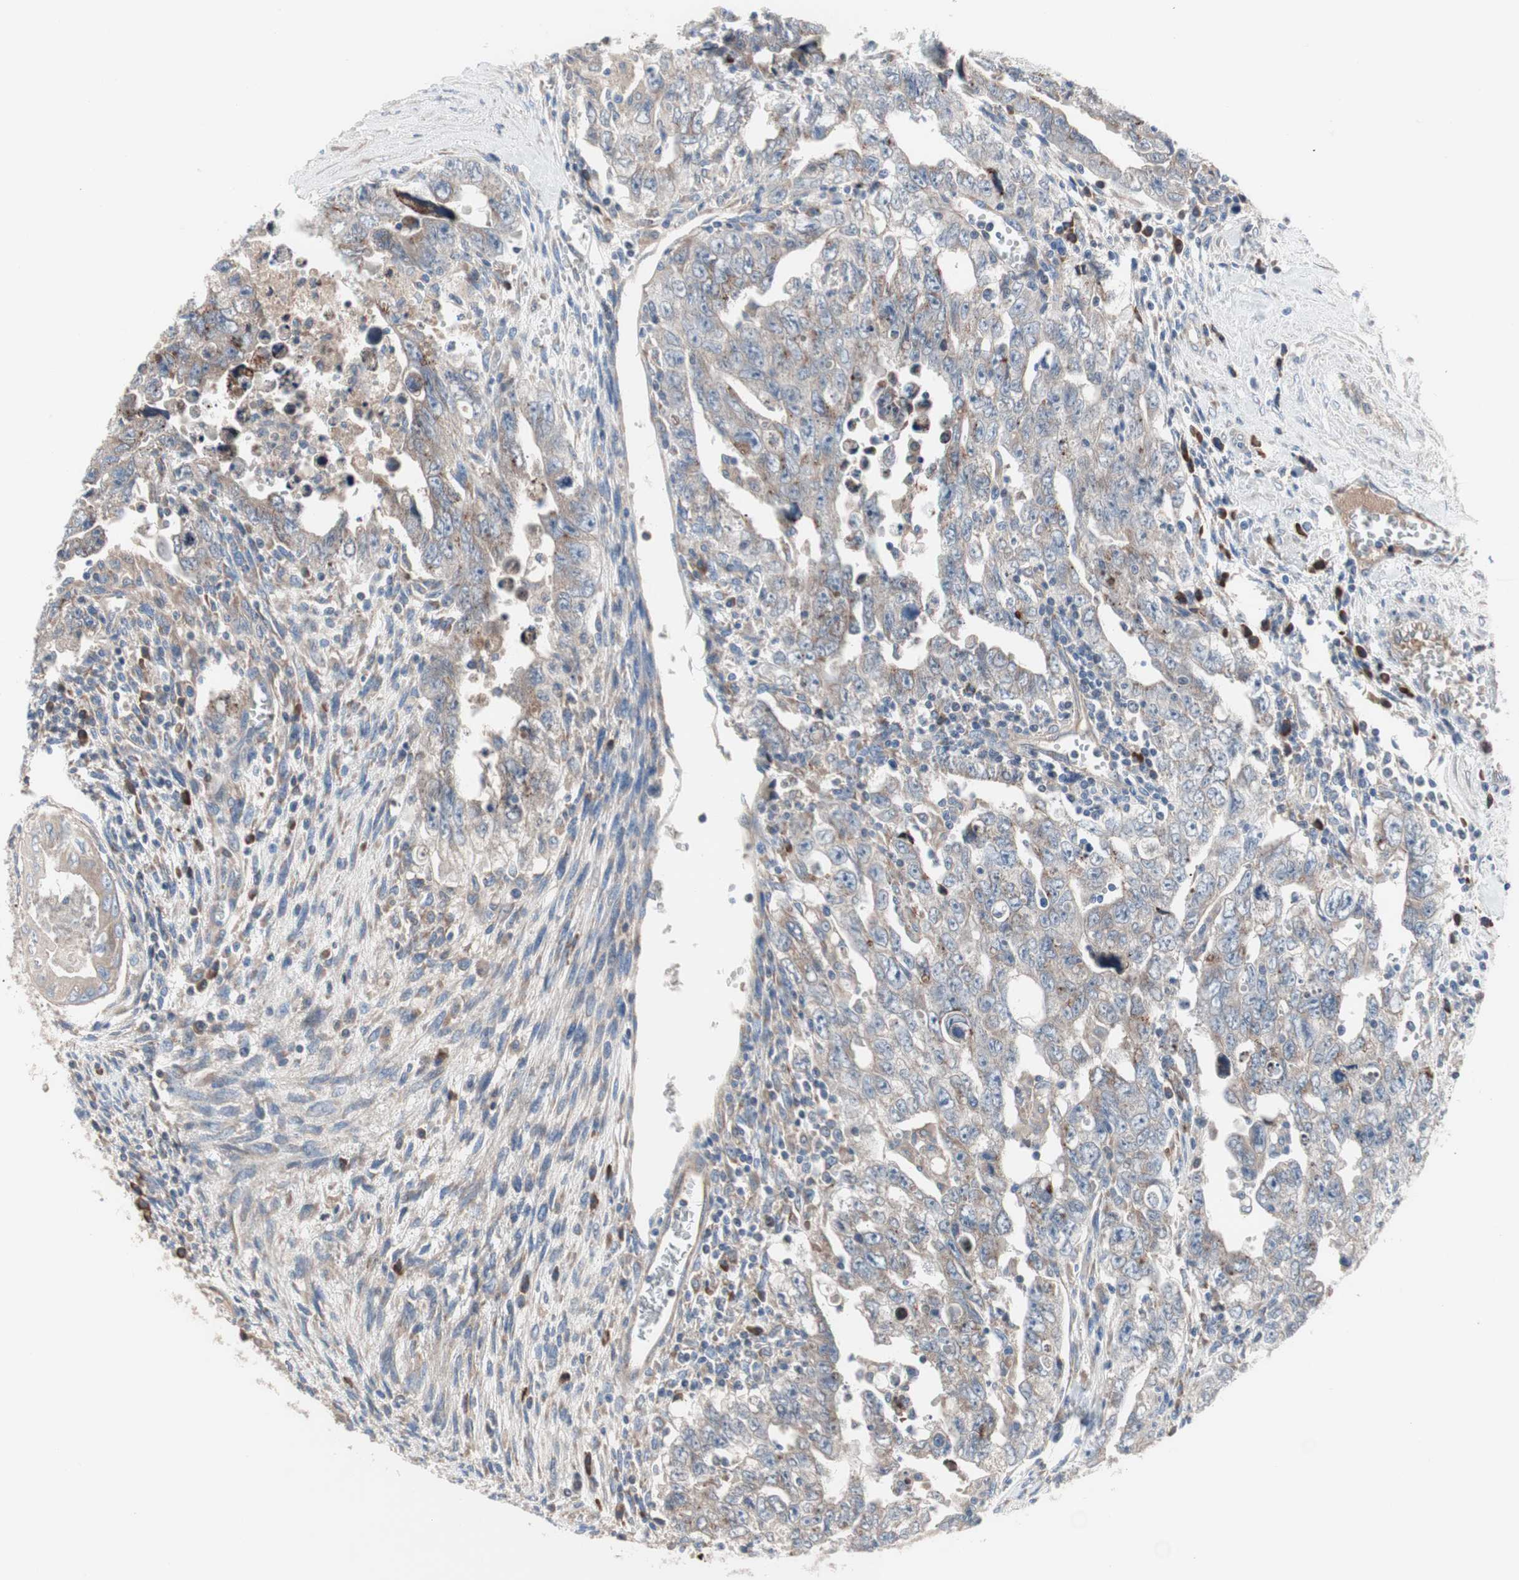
{"staining": {"intensity": "negative", "quantity": "none", "location": "none"}, "tissue": "testis cancer", "cell_type": "Tumor cells", "image_type": "cancer", "snomed": [{"axis": "morphology", "description": "Carcinoma, Embryonal, NOS"}, {"axis": "topography", "description": "Testis"}], "caption": "Human testis embryonal carcinoma stained for a protein using immunohistochemistry reveals no staining in tumor cells.", "gene": "KANSL1", "patient": {"sex": "male", "age": 28}}